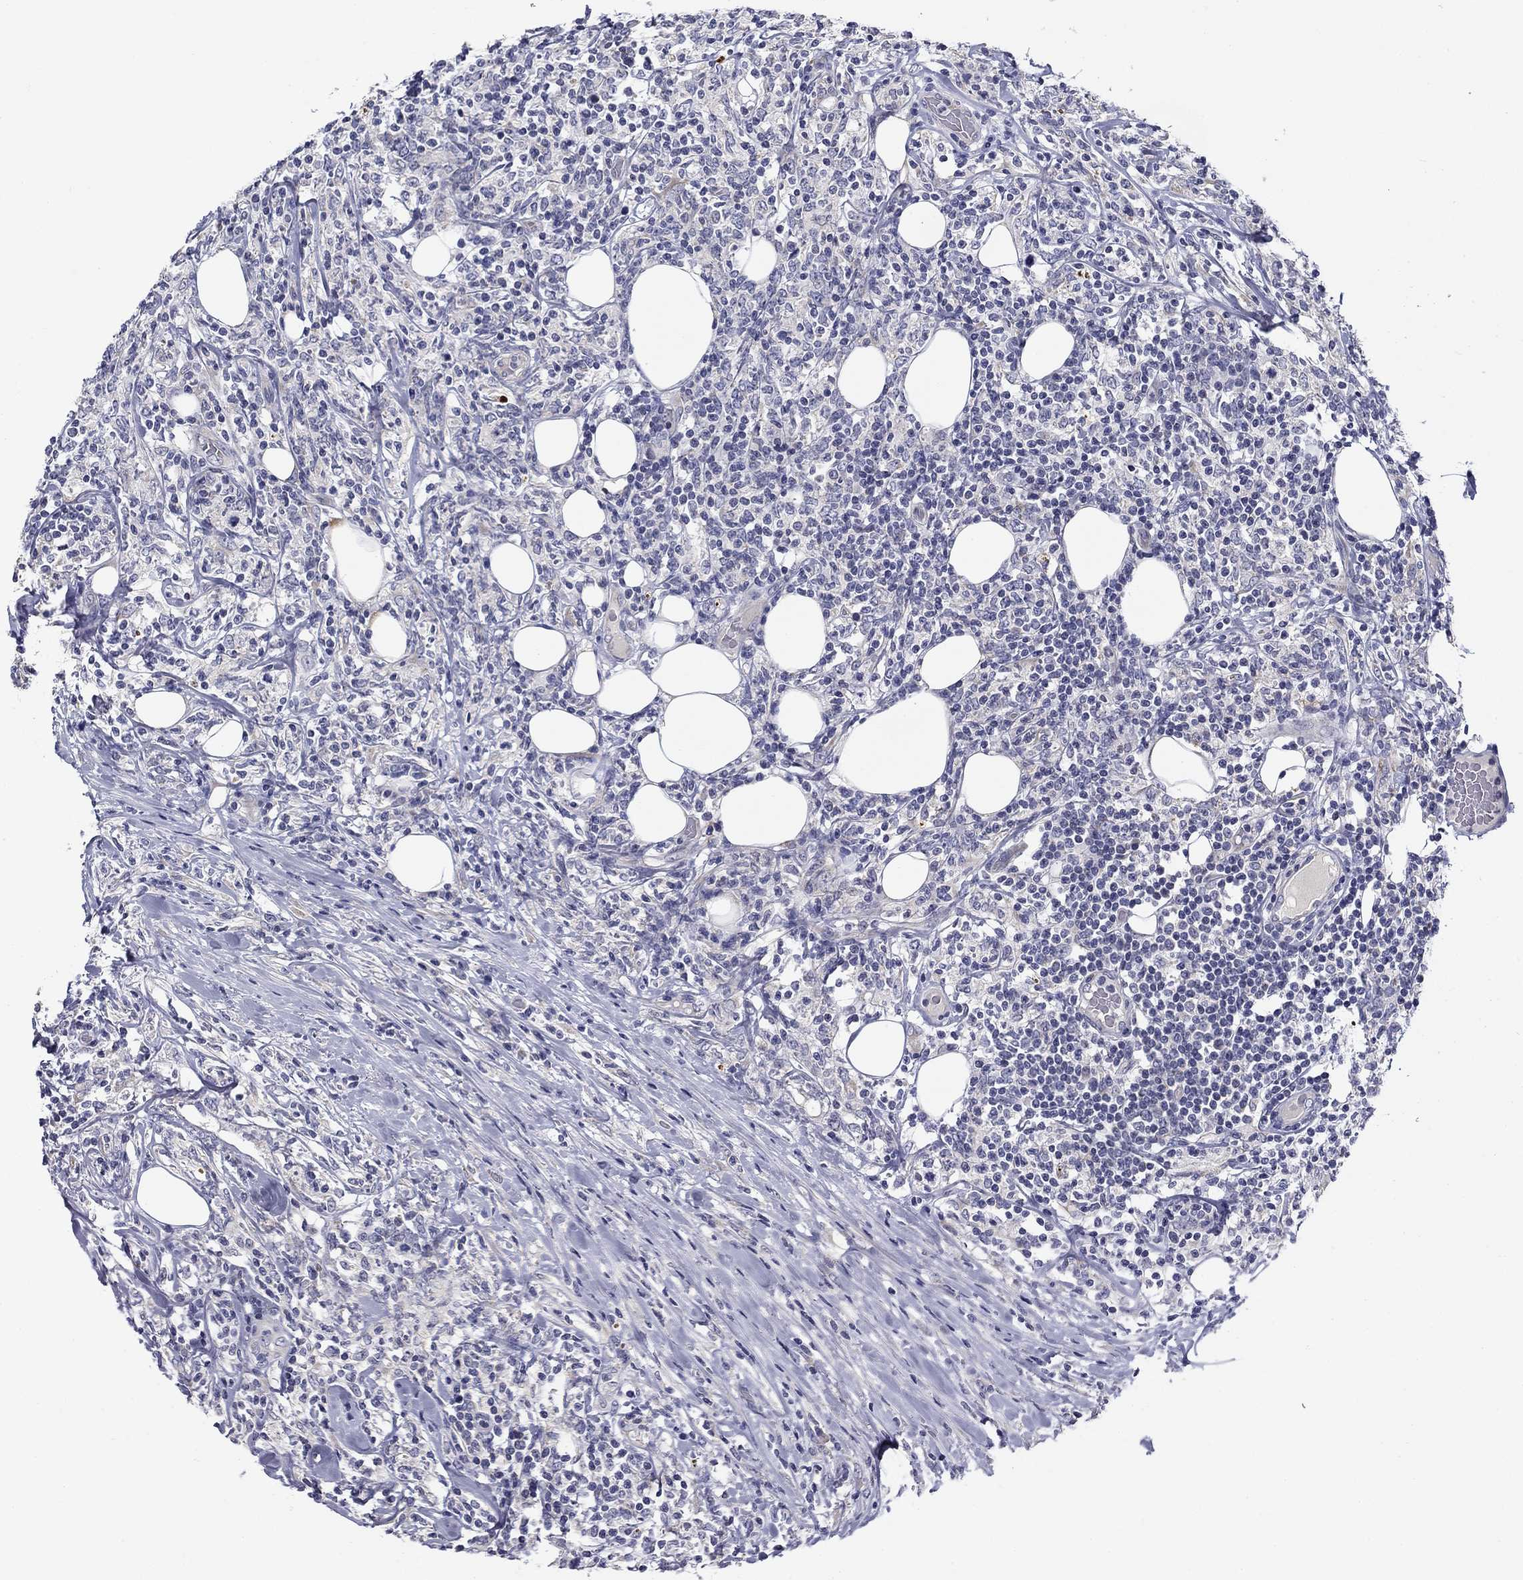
{"staining": {"intensity": "negative", "quantity": "none", "location": "none"}, "tissue": "lymphoma", "cell_type": "Tumor cells", "image_type": "cancer", "snomed": [{"axis": "morphology", "description": "Malignant lymphoma, non-Hodgkin's type, High grade"}, {"axis": "topography", "description": "Lymph node"}], "caption": "Tumor cells are negative for protein expression in human lymphoma.", "gene": "SPATA7", "patient": {"sex": "female", "age": 84}}